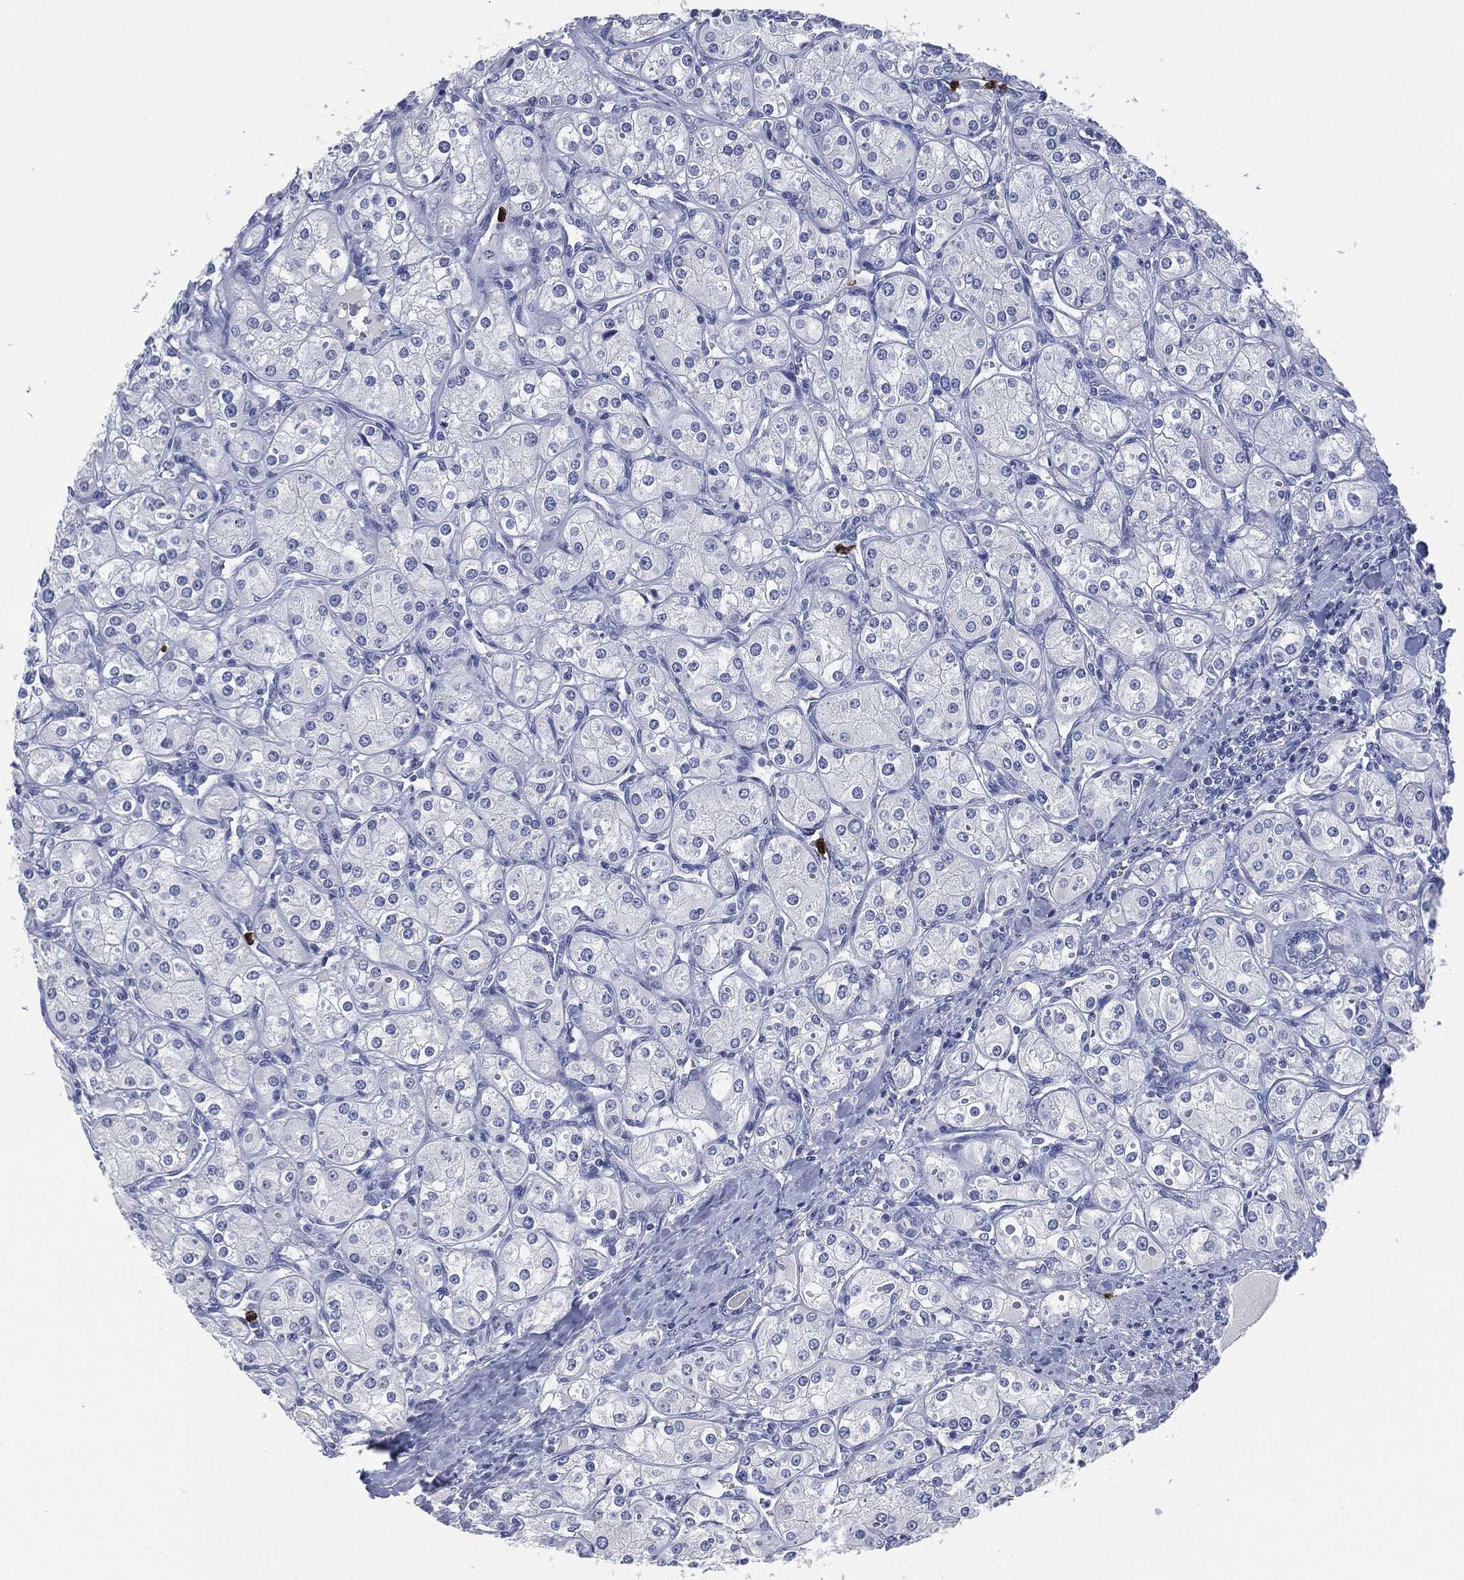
{"staining": {"intensity": "negative", "quantity": "none", "location": "none"}, "tissue": "renal cancer", "cell_type": "Tumor cells", "image_type": "cancer", "snomed": [{"axis": "morphology", "description": "Adenocarcinoma, NOS"}, {"axis": "topography", "description": "Kidney"}], "caption": "The immunohistochemistry histopathology image has no significant expression in tumor cells of renal cancer (adenocarcinoma) tissue.", "gene": "CEACAM8", "patient": {"sex": "male", "age": 77}}